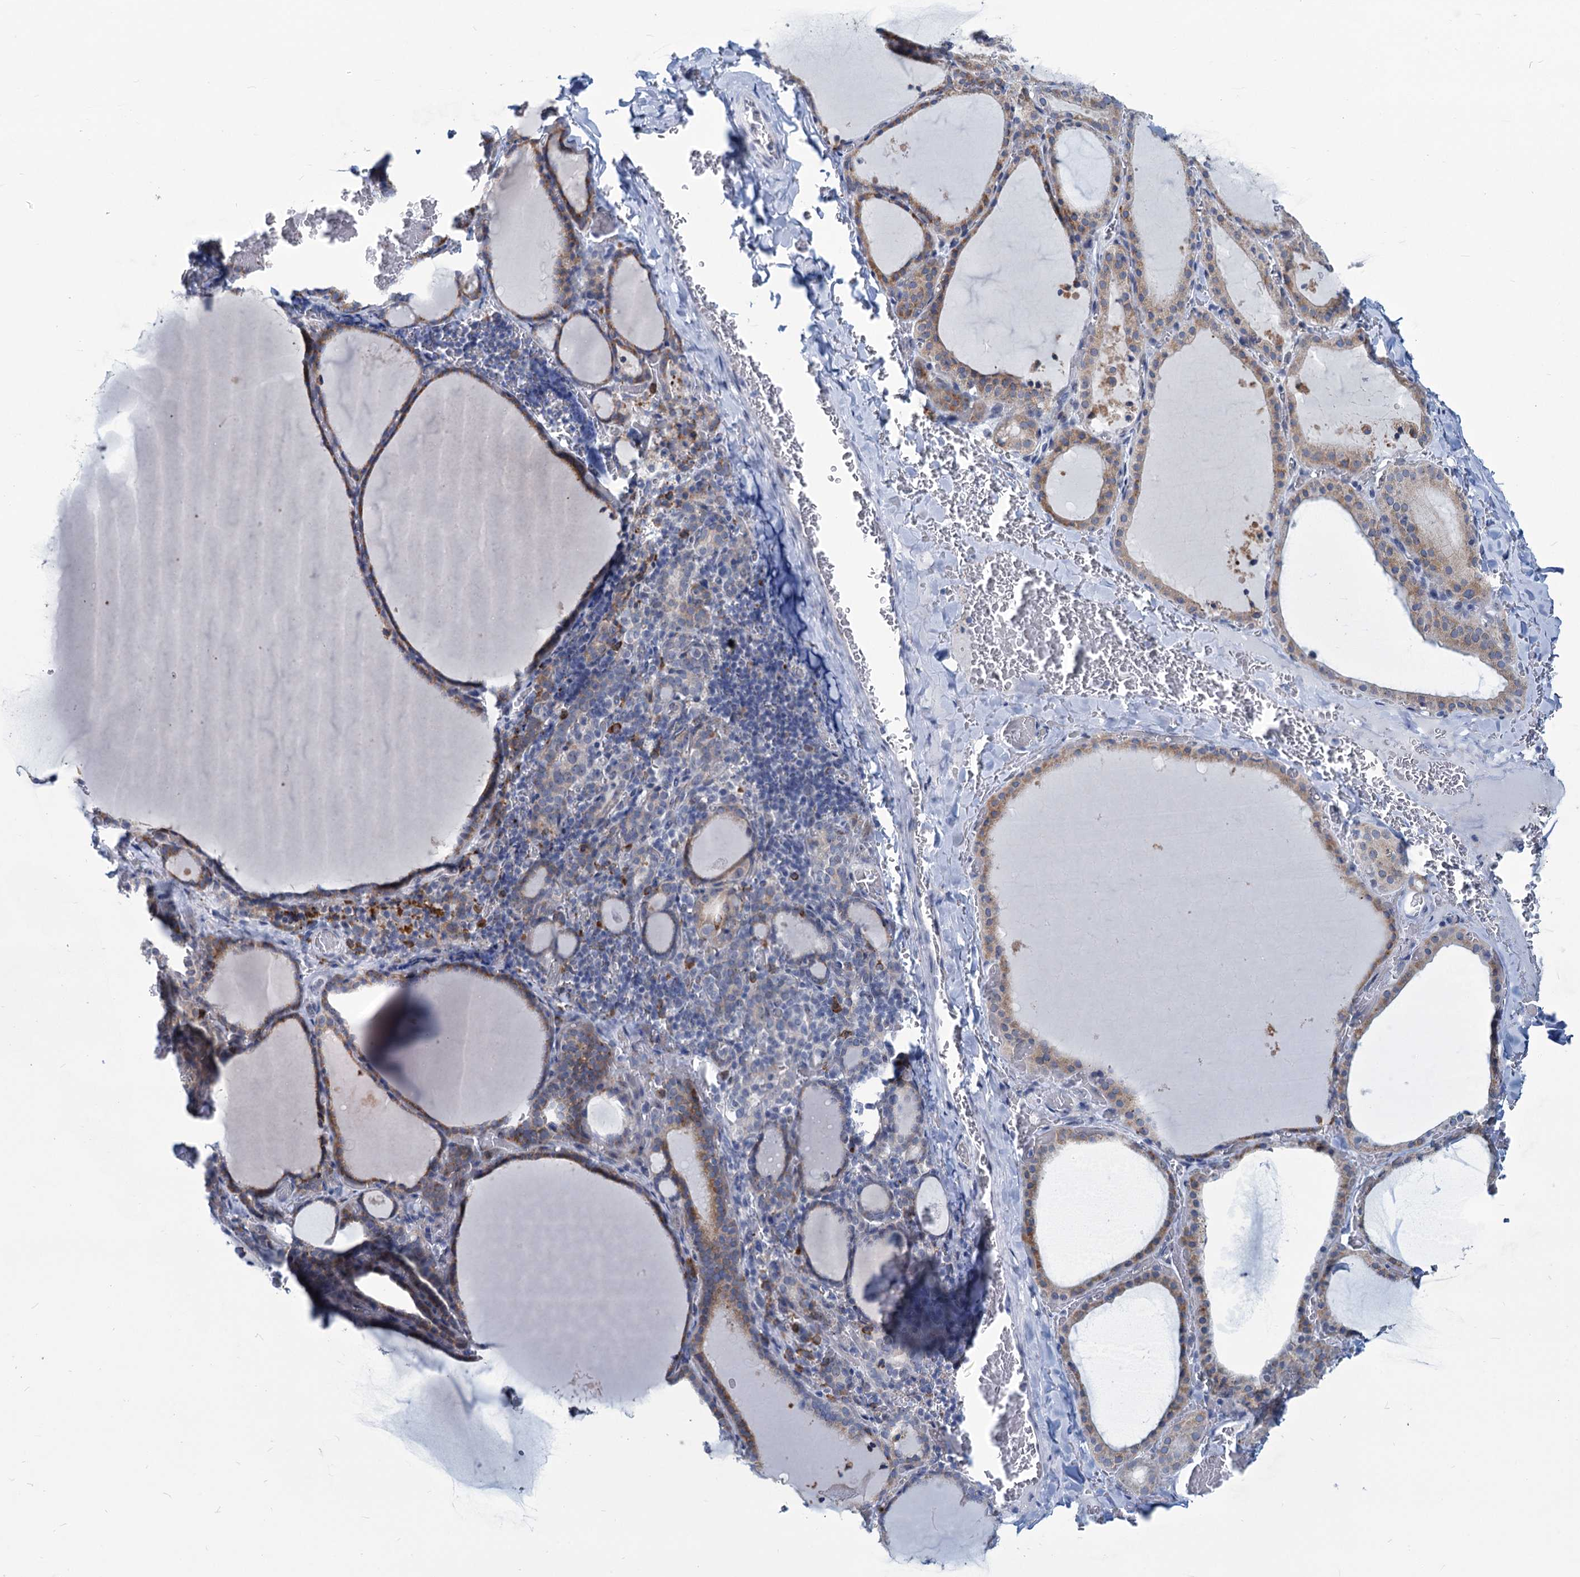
{"staining": {"intensity": "moderate", "quantity": "25%-75%", "location": "cytoplasmic/membranous"}, "tissue": "thyroid gland", "cell_type": "Glandular cells", "image_type": "normal", "snomed": [{"axis": "morphology", "description": "Normal tissue, NOS"}, {"axis": "topography", "description": "Thyroid gland"}], "caption": "Protein expression analysis of benign thyroid gland demonstrates moderate cytoplasmic/membranous positivity in approximately 25%-75% of glandular cells.", "gene": "NEU3", "patient": {"sex": "female", "age": 39}}